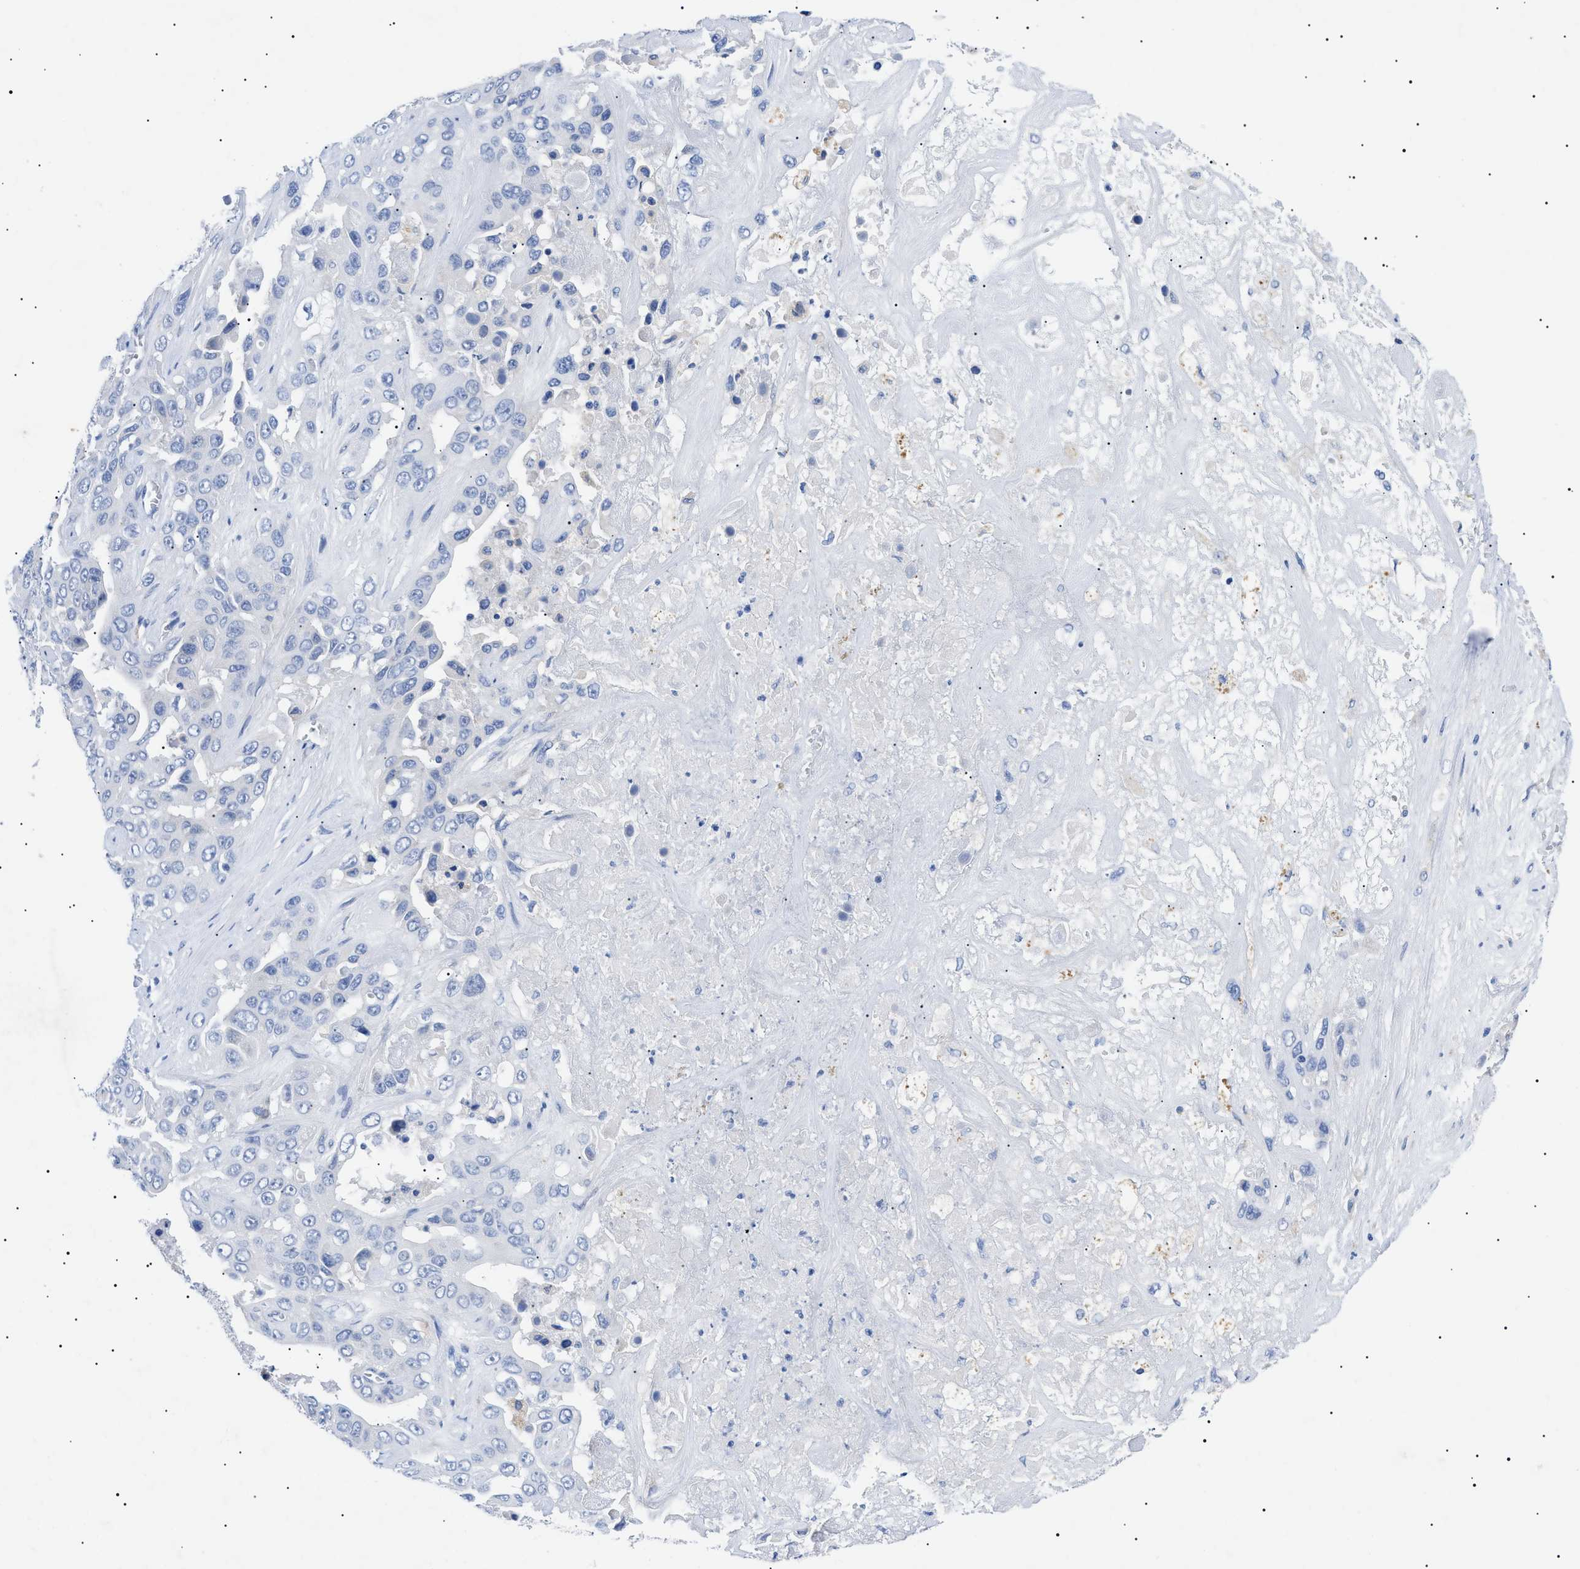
{"staining": {"intensity": "negative", "quantity": "none", "location": "none"}, "tissue": "liver cancer", "cell_type": "Tumor cells", "image_type": "cancer", "snomed": [{"axis": "morphology", "description": "Cholangiocarcinoma"}, {"axis": "topography", "description": "Liver"}], "caption": "This is an immunohistochemistry (IHC) photomicrograph of cholangiocarcinoma (liver). There is no expression in tumor cells.", "gene": "ACKR1", "patient": {"sex": "female", "age": 52}}